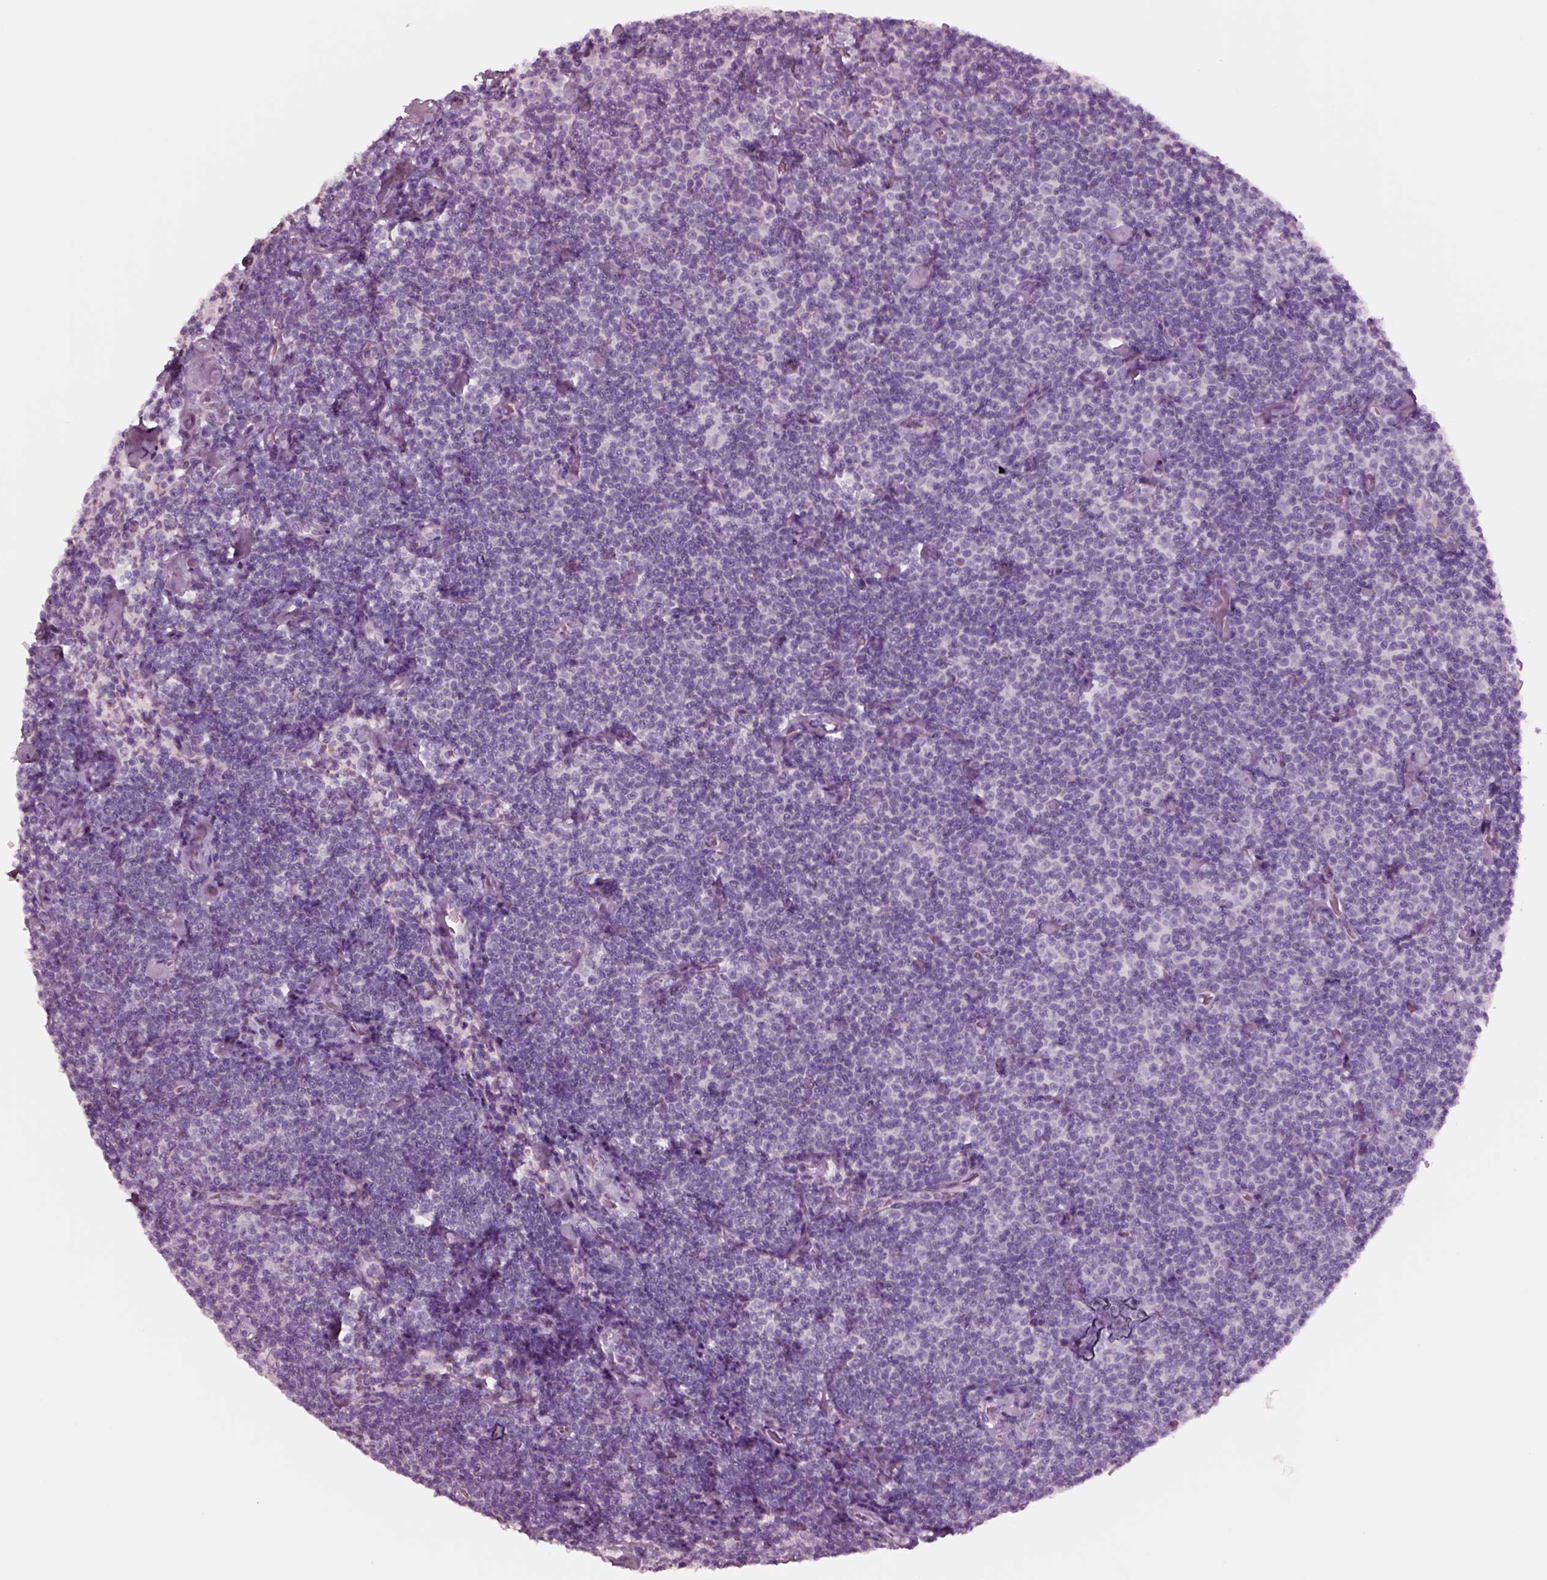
{"staining": {"intensity": "negative", "quantity": "none", "location": "none"}, "tissue": "lymphoma", "cell_type": "Tumor cells", "image_type": "cancer", "snomed": [{"axis": "morphology", "description": "Malignant lymphoma, non-Hodgkin's type, Low grade"}, {"axis": "topography", "description": "Lymph node"}], "caption": "Tumor cells show no significant protein positivity in low-grade malignant lymphoma, non-Hodgkin's type. (DAB (3,3'-diaminobenzidine) IHC visualized using brightfield microscopy, high magnification).", "gene": "NMRK2", "patient": {"sex": "male", "age": 81}}